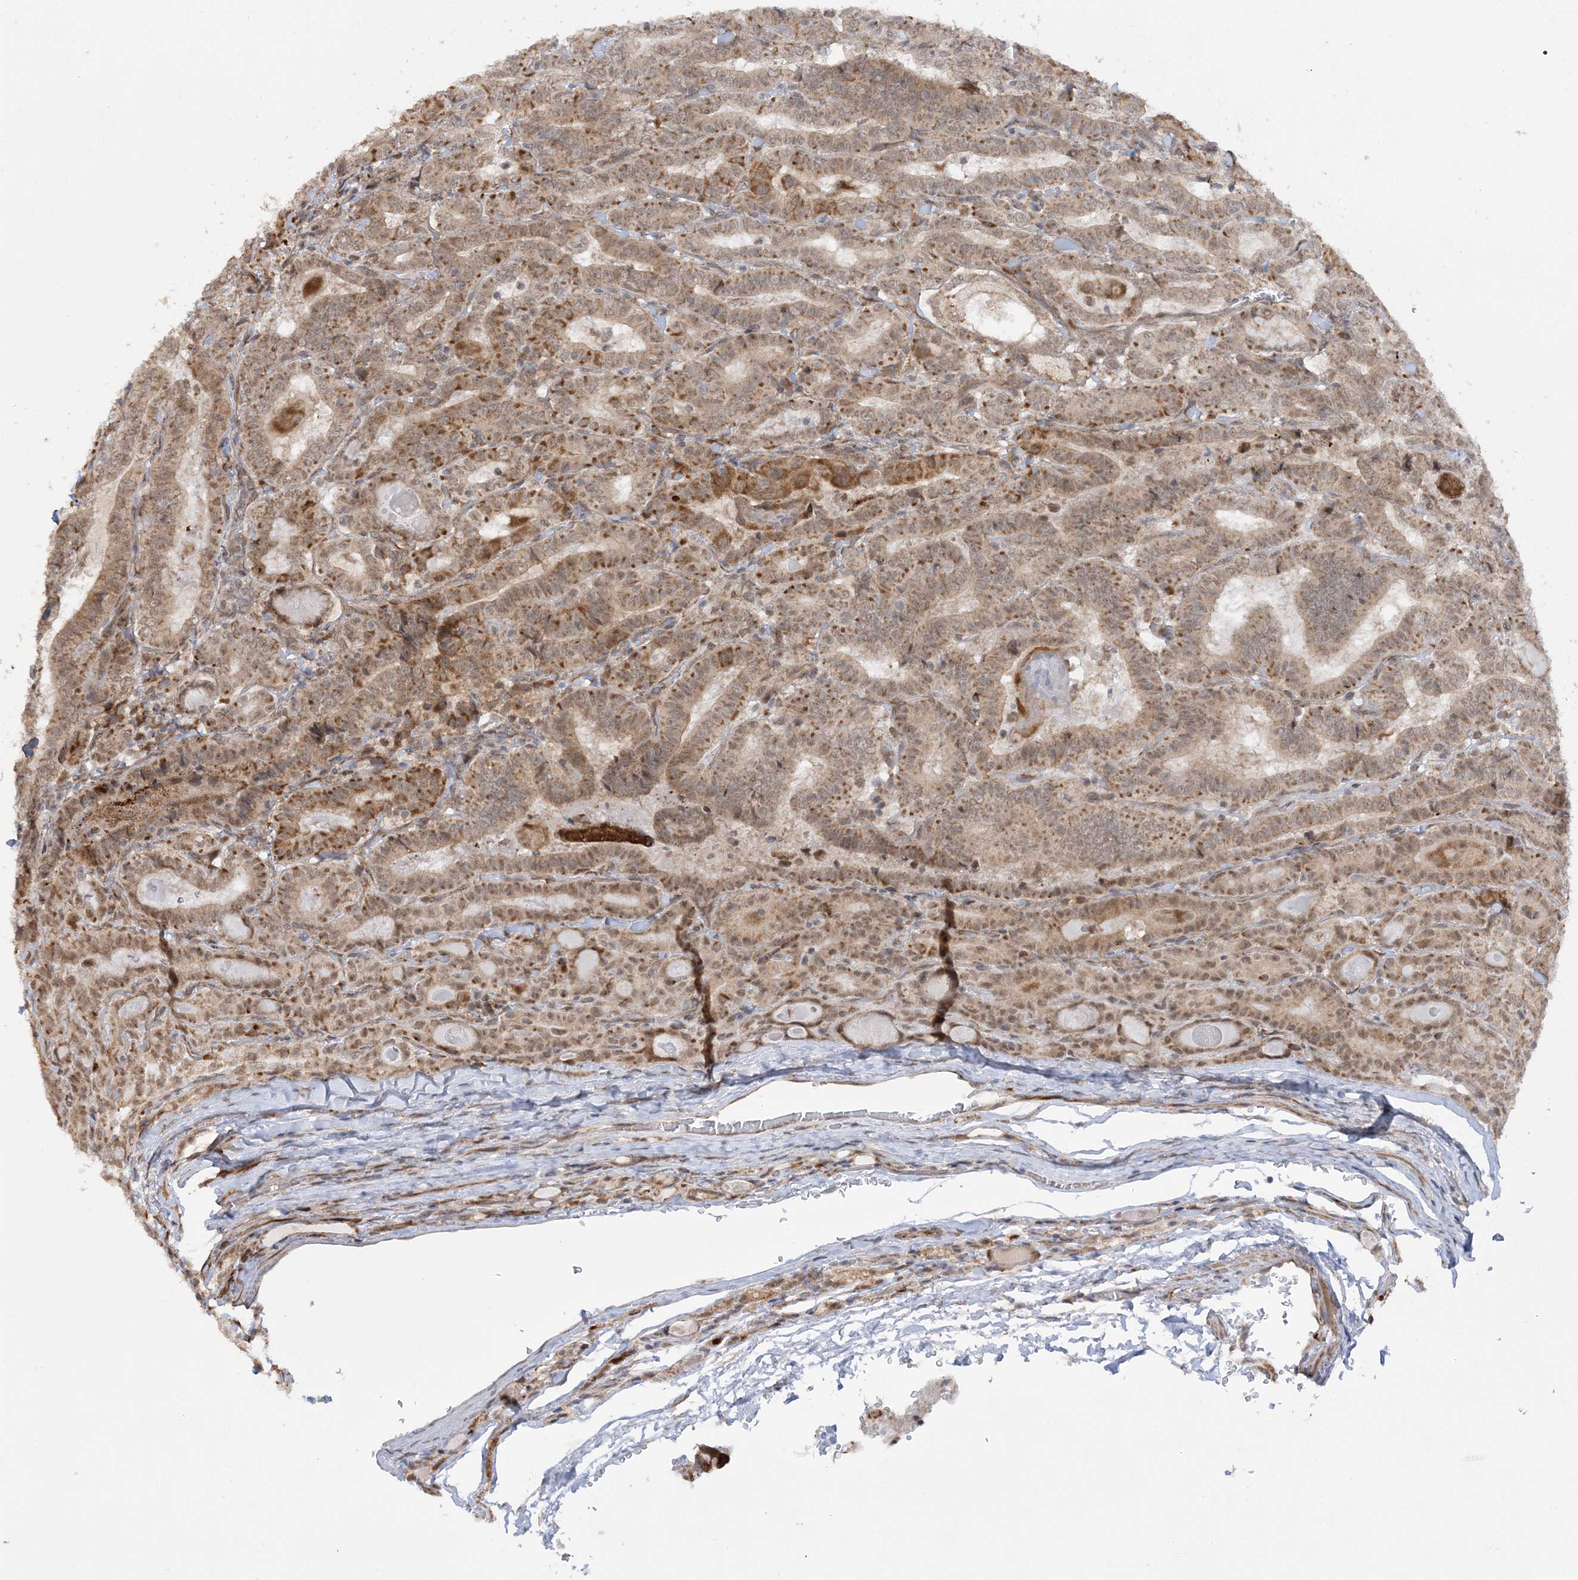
{"staining": {"intensity": "moderate", "quantity": ">75%", "location": "cytoplasmic/membranous"}, "tissue": "thyroid cancer", "cell_type": "Tumor cells", "image_type": "cancer", "snomed": [{"axis": "morphology", "description": "Papillary adenocarcinoma, NOS"}, {"axis": "topography", "description": "Thyroid gland"}], "caption": "High-magnification brightfield microscopy of thyroid cancer stained with DAB (3,3'-diaminobenzidine) (brown) and counterstained with hematoxylin (blue). tumor cells exhibit moderate cytoplasmic/membranous positivity is present in approximately>75% of cells. (DAB (3,3'-diaminobenzidine) = brown stain, brightfield microscopy at high magnification).", "gene": "MRPL47", "patient": {"sex": "female", "age": 72}}